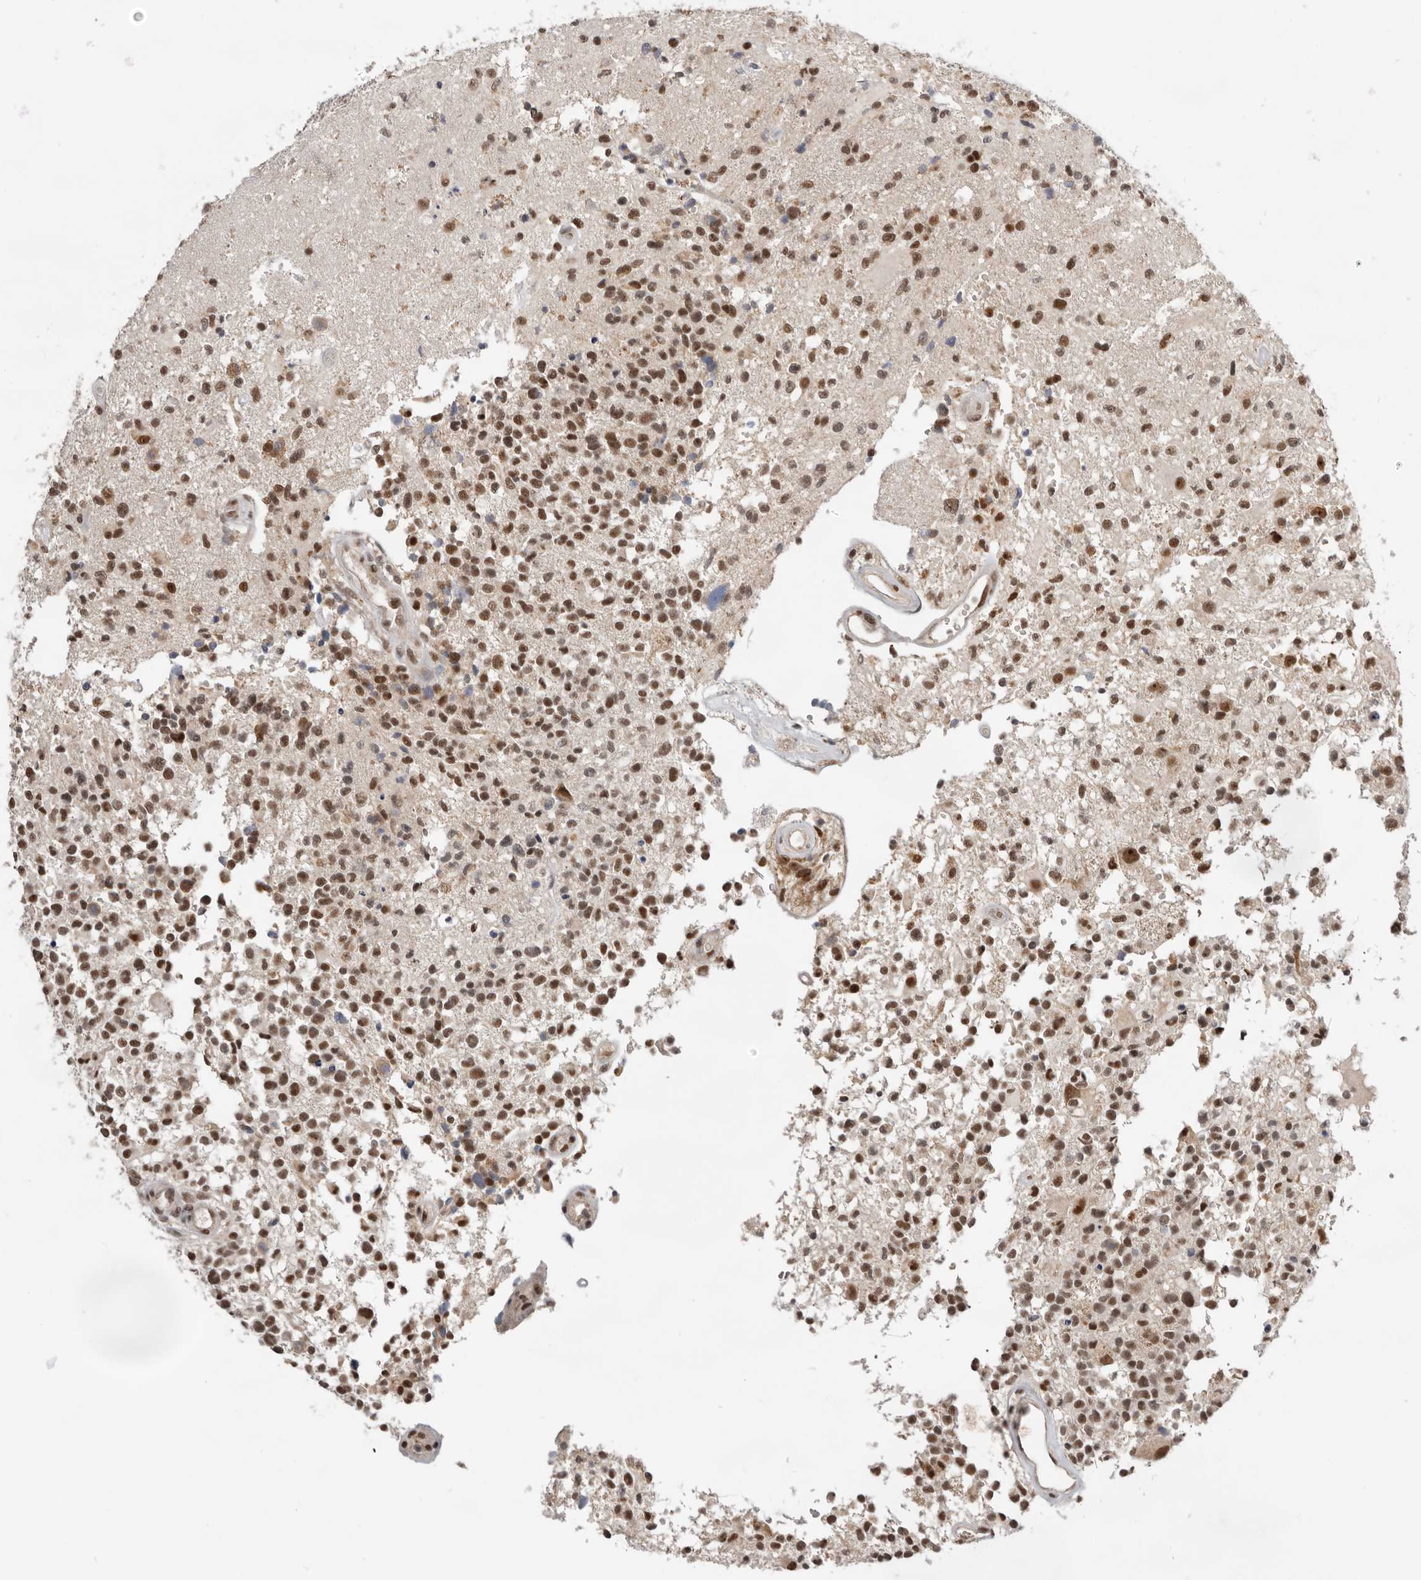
{"staining": {"intensity": "strong", "quantity": ">75%", "location": "nuclear"}, "tissue": "glioma", "cell_type": "Tumor cells", "image_type": "cancer", "snomed": [{"axis": "morphology", "description": "Glioma, malignant, High grade"}, {"axis": "morphology", "description": "Glioblastoma, NOS"}, {"axis": "topography", "description": "Brain"}], "caption": "High-magnification brightfield microscopy of glioma stained with DAB (3,3'-diaminobenzidine) (brown) and counterstained with hematoxylin (blue). tumor cells exhibit strong nuclear positivity is identified in about>75% of cells. (DAB IHC with brightfield microscopy, high magnification).", "gene": "BRCA2", "patient": {"sex": "male", "age": 60}}